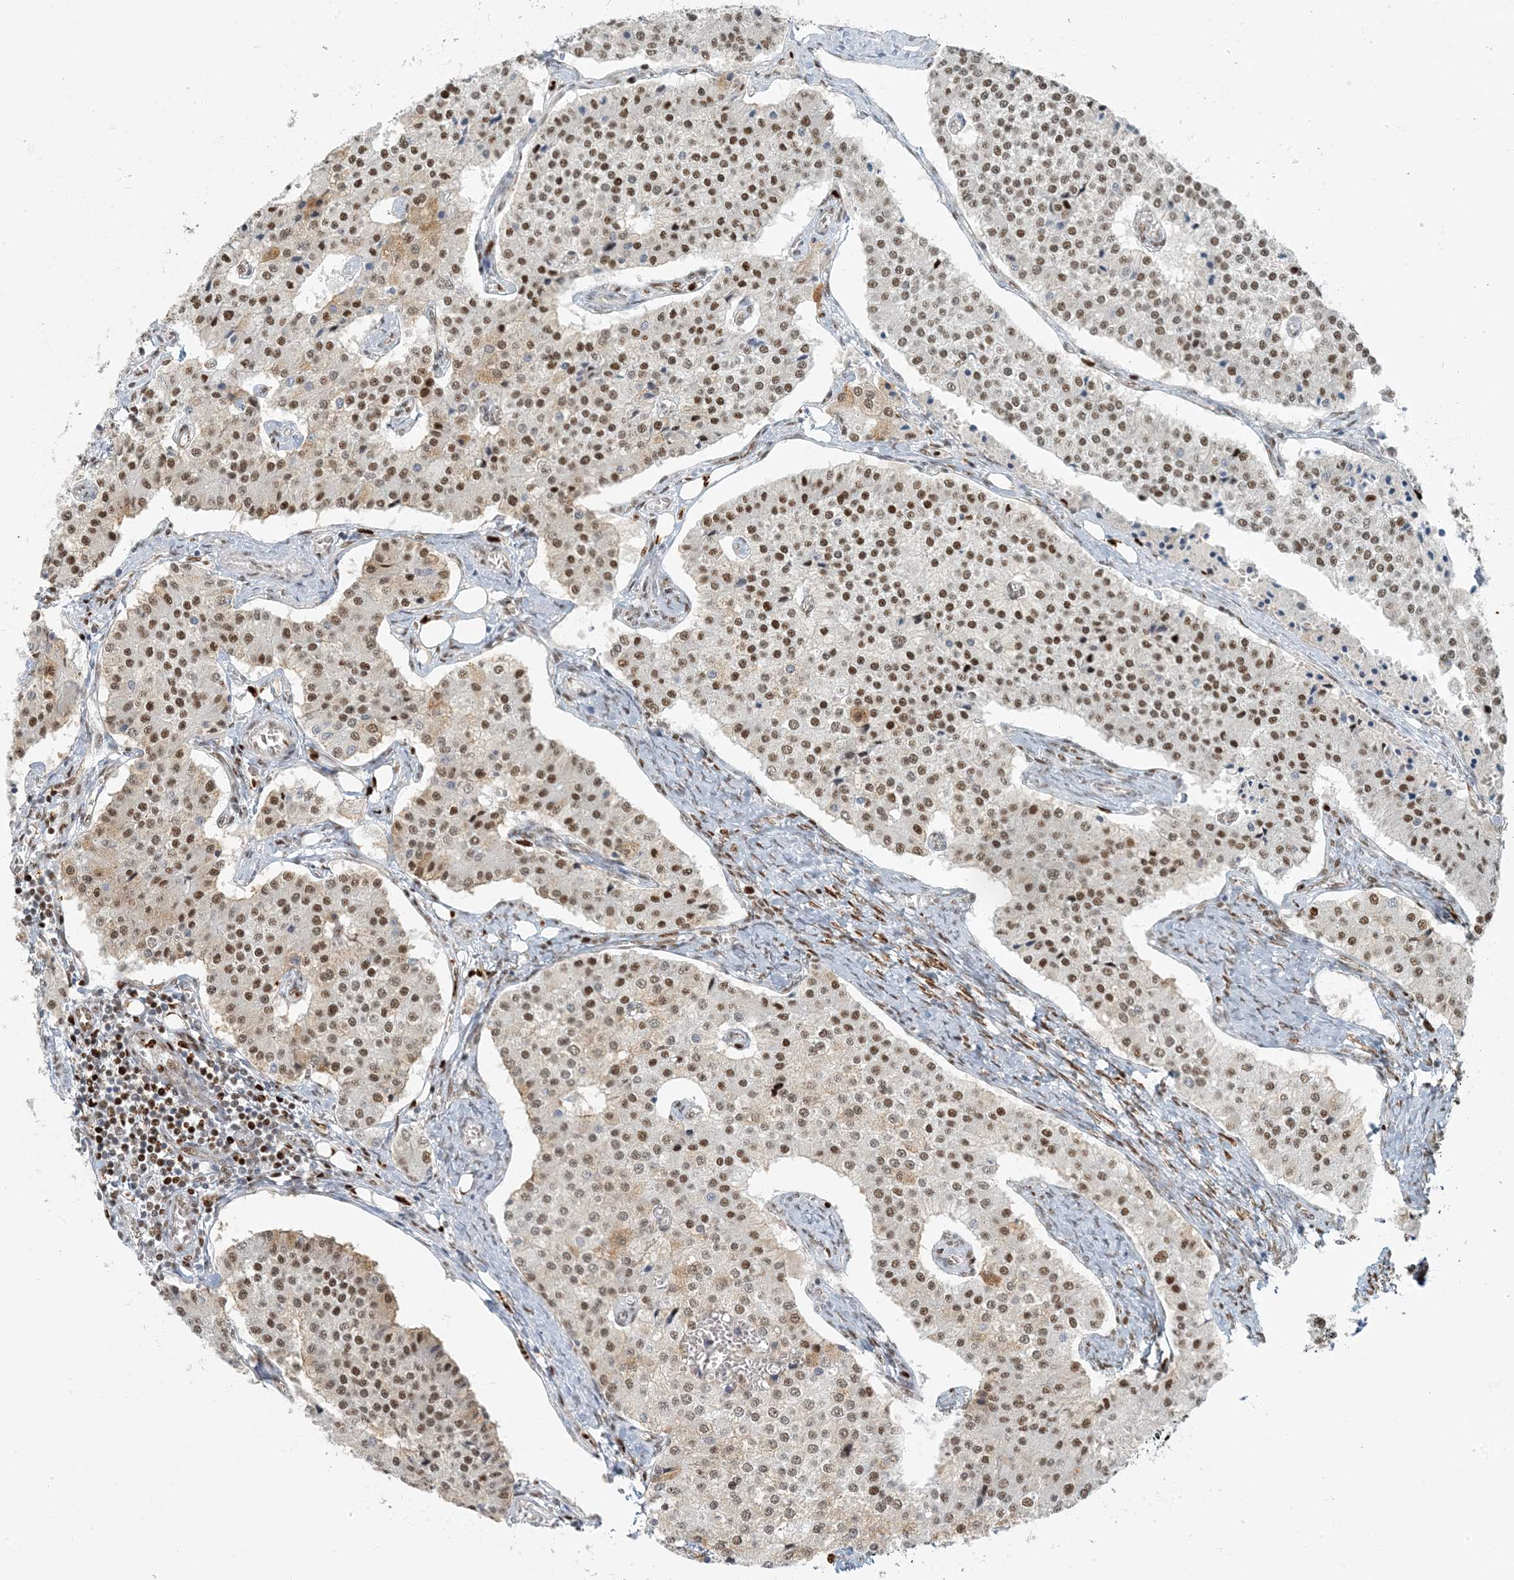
{"staining": {"intensity": "moderate", "quantity": ">75%", "location": "nuclear"}, "tissue": "carcinoid", "cell_type": "Tumor cells", "image_type": "cancer", "snomed": [{"axis": "morphology", "description": "Carcinoid, malignant, NOS"}, {"axis": "topography", "description": "Colon"}], "caption": "High-power microscopy captured an IHC image of malignant carcinoid, revealing moderate nuclear expression in approximately >75% of tumor cells.", "gene": "AK9", "patient": {"sex": "female", "age": 52}}